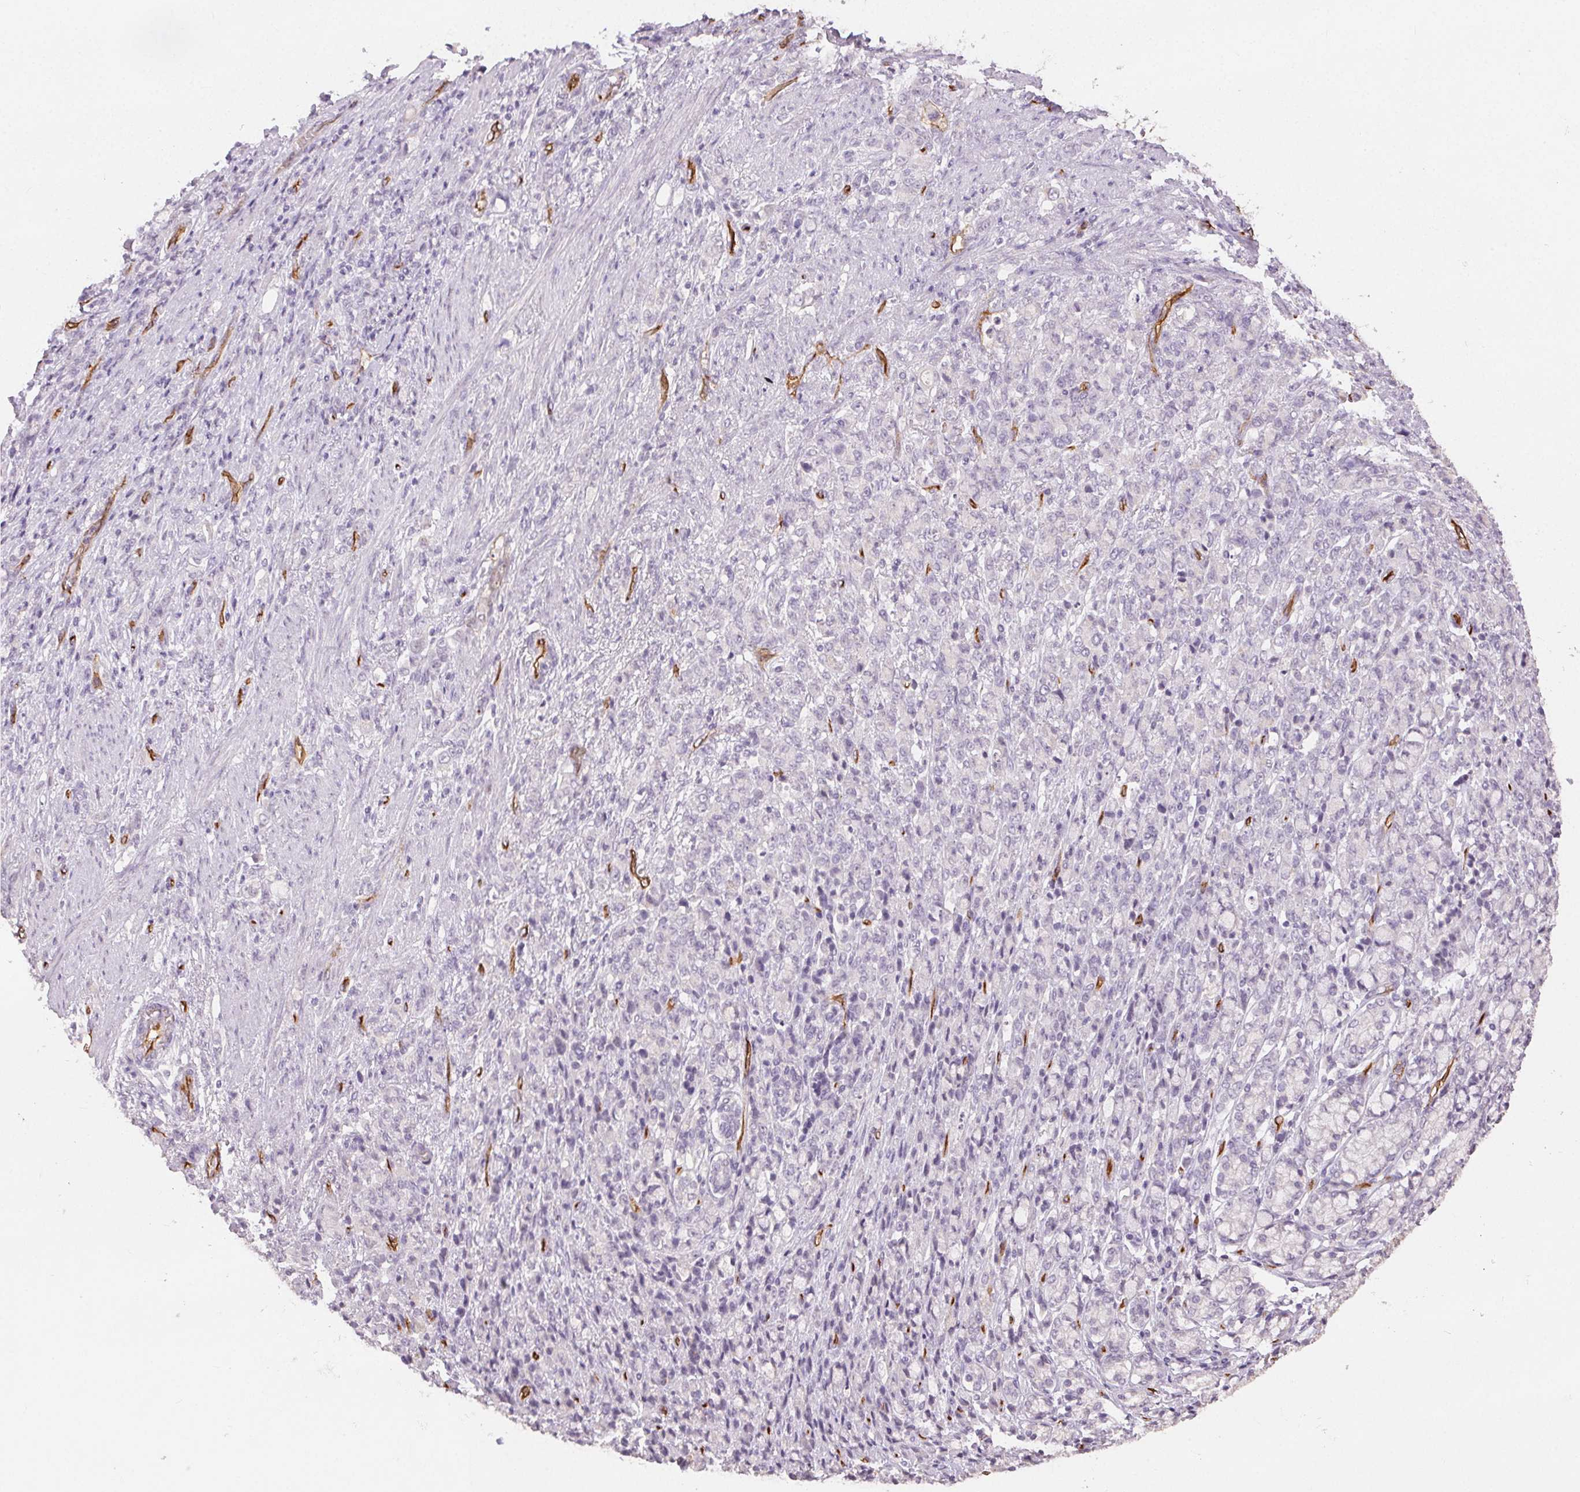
{"staining": {"intensity": "negative", "quantity": "none", "location": "none"}, "tissue": "stomach cancer", "cell_type": "Tumor cells", "image_type": "cancer", "snomed": [{"axis": "morphology", "description": "Adenocarcinoma, NOS"}, {"axis": "topography", "description": "Stomach"}], "caption": "There is no significant staining in tumor cells of adenocarcinoma (stomach). (DAB immunohistochemistry, high magnification).", "gene": "PODXL", "patient": {"sex": "female", "age": 79}}